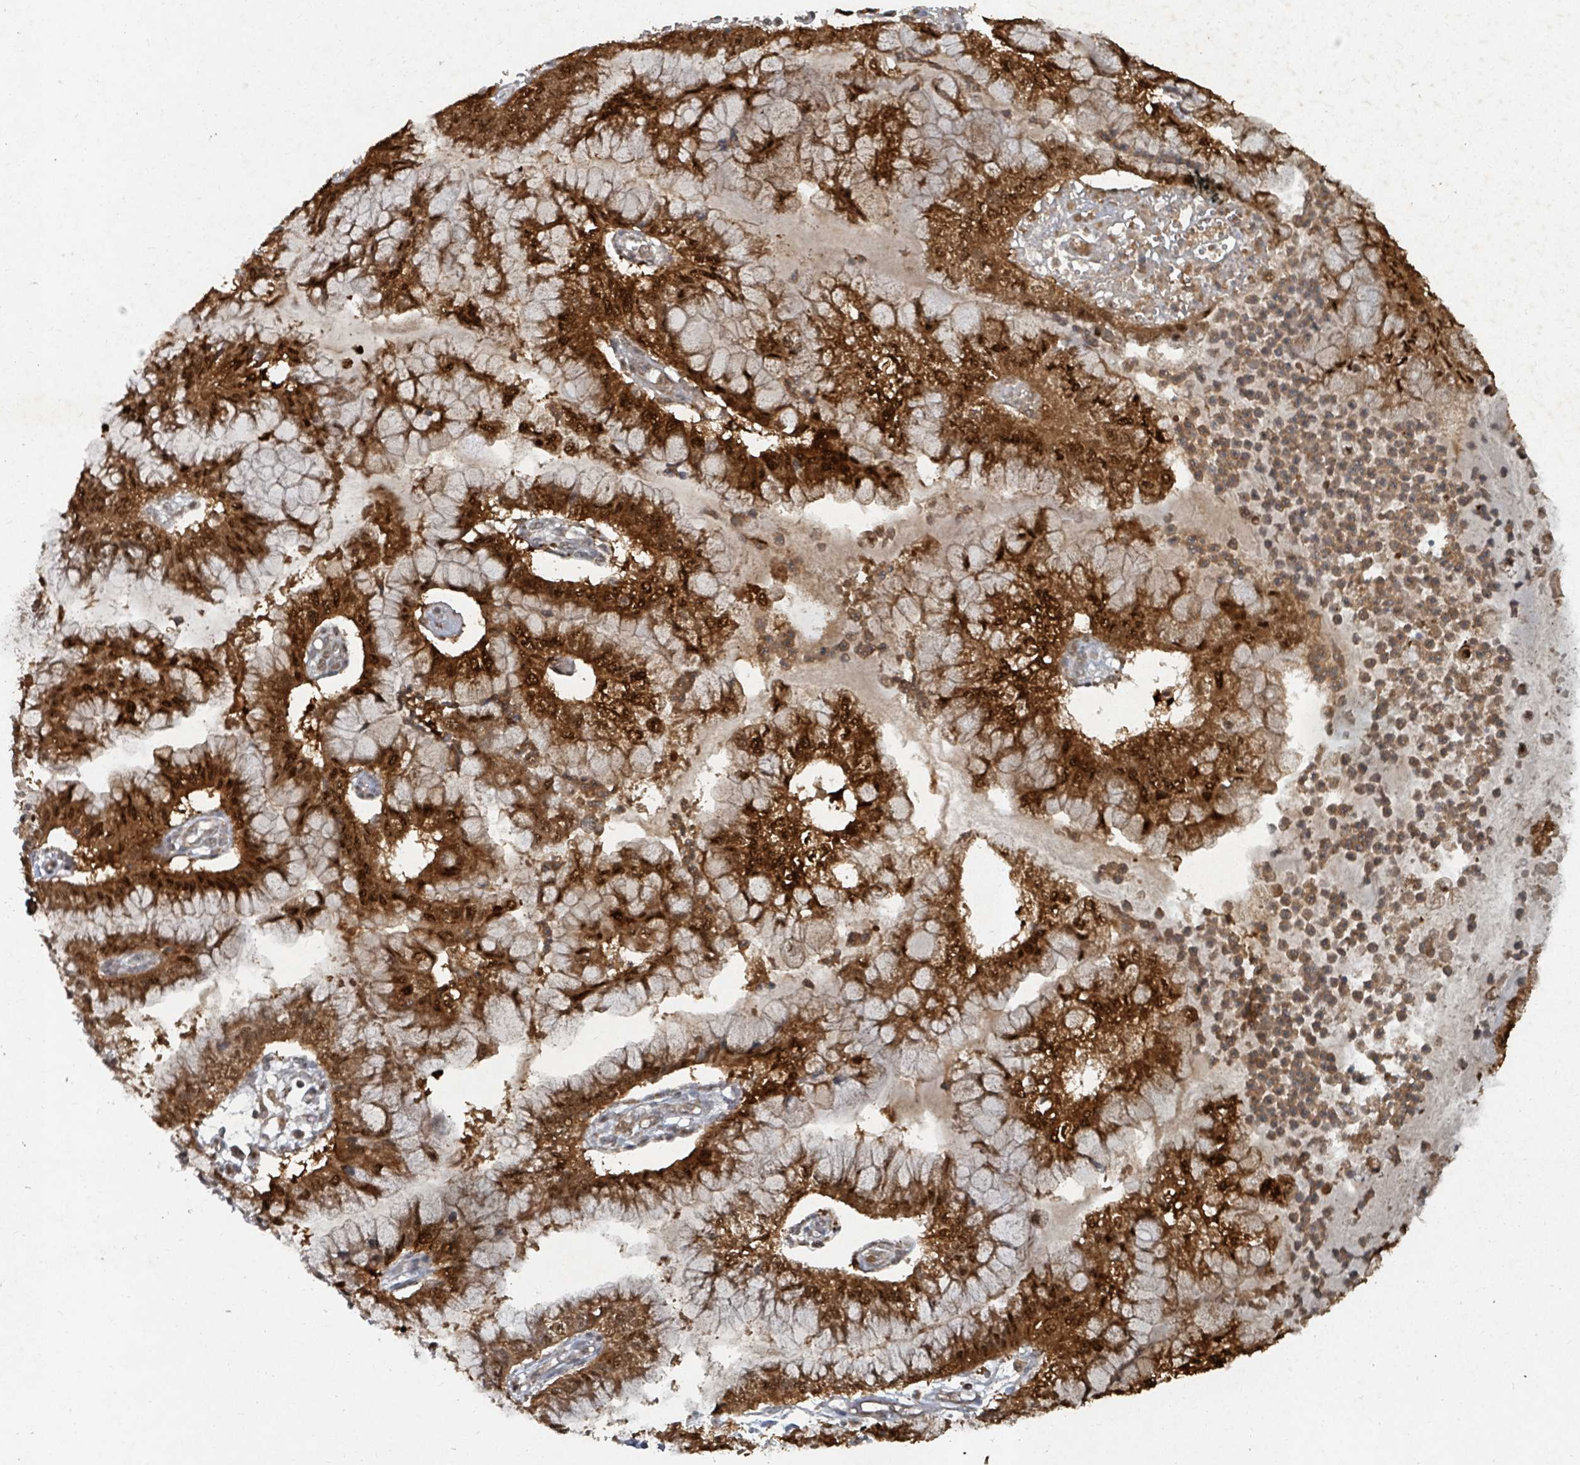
{"staining": {"intensity": "strong", "quantity": ">75%", "location": "cytoplasmic/membranous,nuclear"}, "tissue": "pancreatic cancer", "cell_type": "Tumor cells", "image_type": "cancer", "snomed": [{"axis": "morphology", "description": "Adenocarcinoma, NOS"}, {"axis": "topography", "description": "Pancreas"}], "caption": "A brown stain highlights strong cytoplasmic/membranous and nuclear expression of a protein in adenocarcinoma (pancreatic) tumor cells.", "gene": "KDM4E", "patient": {"sex": "male", "age": 73}}